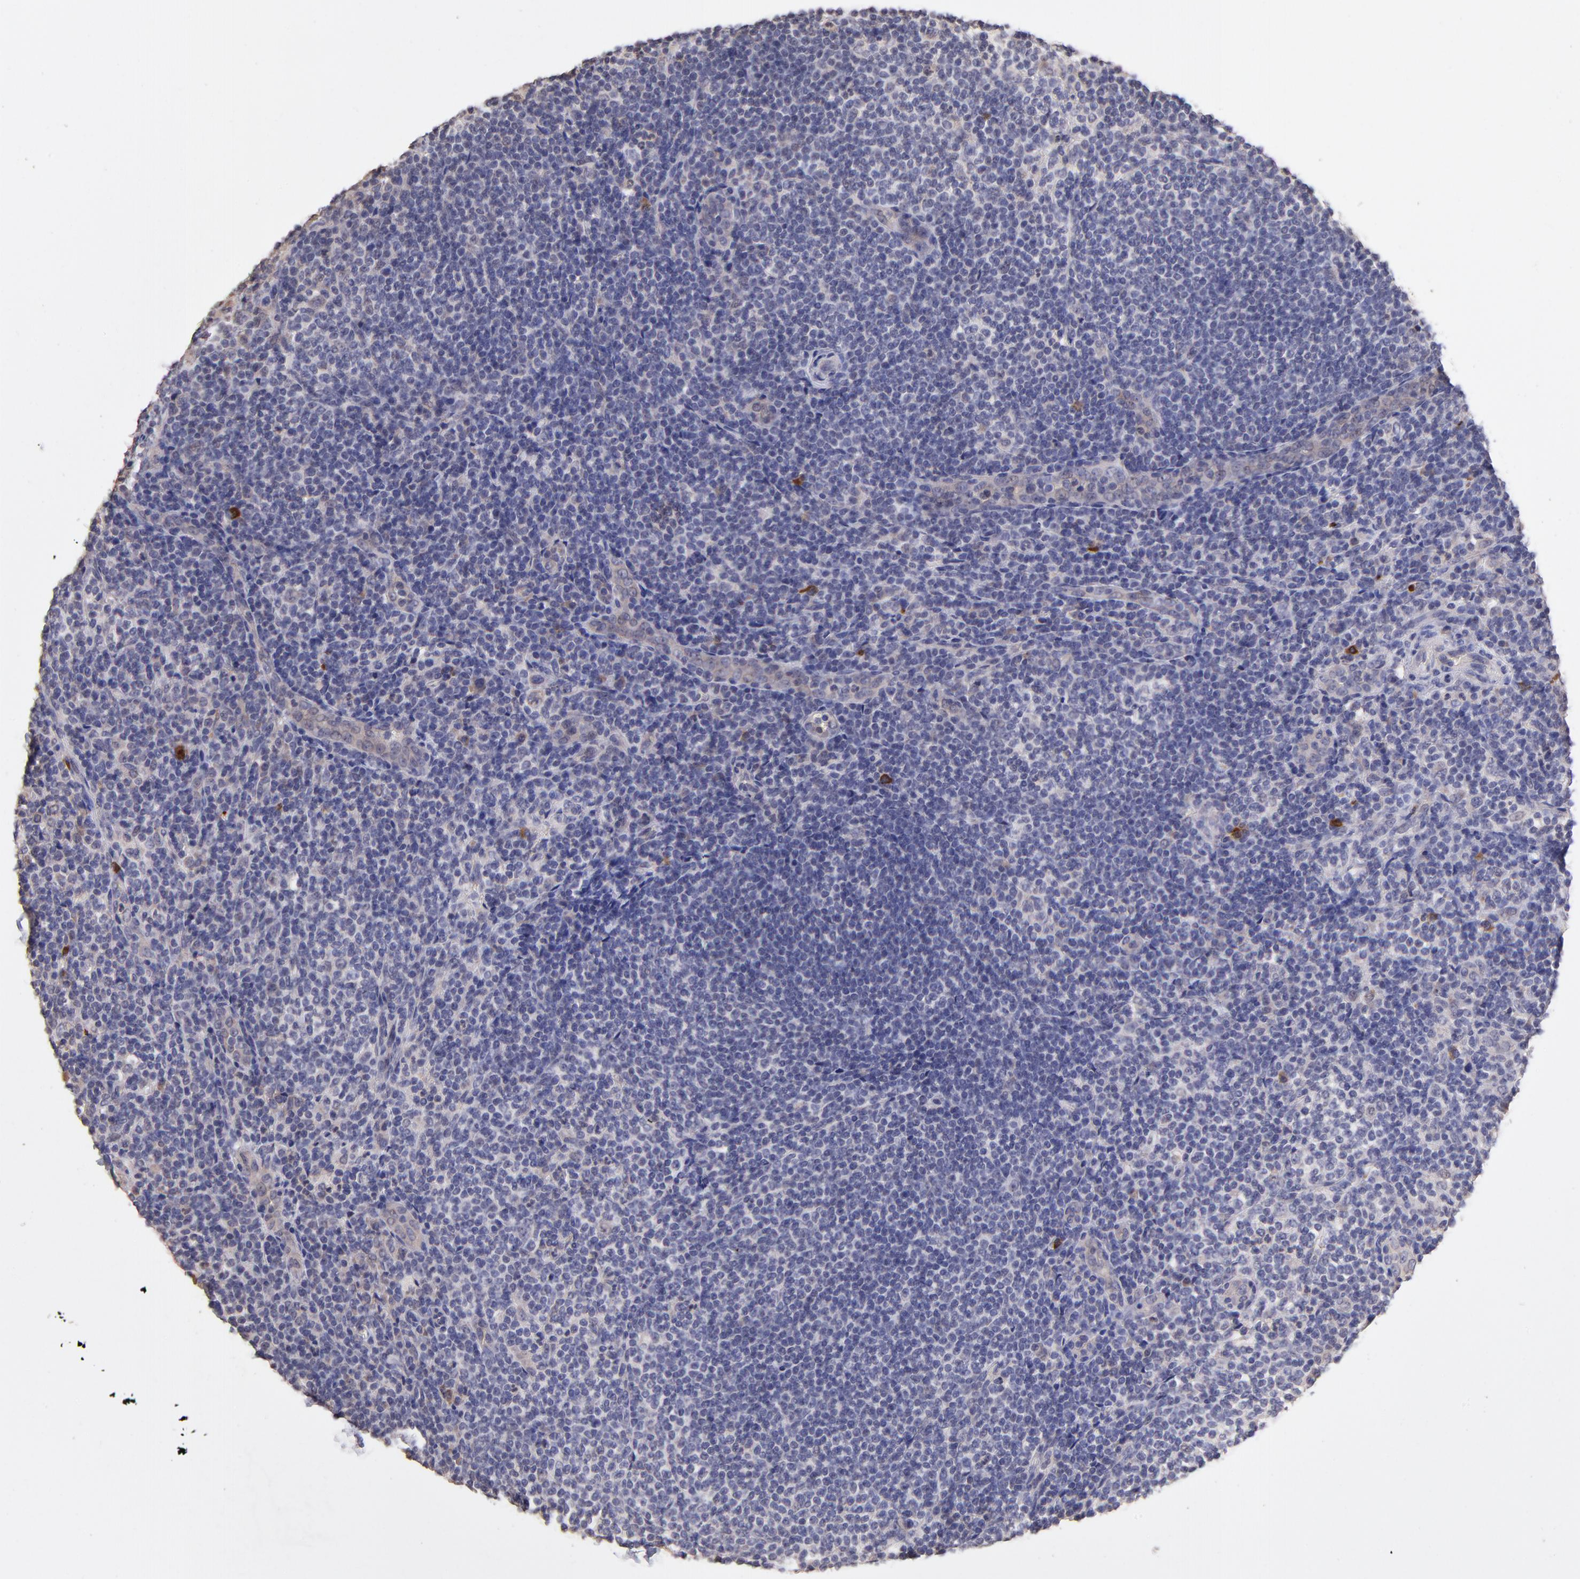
{"staining": {"intensity": "negative", "quantity": "none", "location": "none"}, "tissue": "lymphoma", "cell_type": "Tumor cells", "image_type": "cancer", "snomed": [{"axis": "morphology", "description": "Malignant lymphoma, non-Hodgkin's type, Low grade"}, {"axis": "topography", "description": "Lymph node"}], "caption": "This photomicrograph is of low-grade malignant lymphoma, non-Hodgkin's type stained with immunohistochemistry to label a protein in brown with the nuclei are counter-stained blue. There is no expression in tumor cells.", "gene": "RNASEL", "patient": {"sex": "female", "age": 76}}